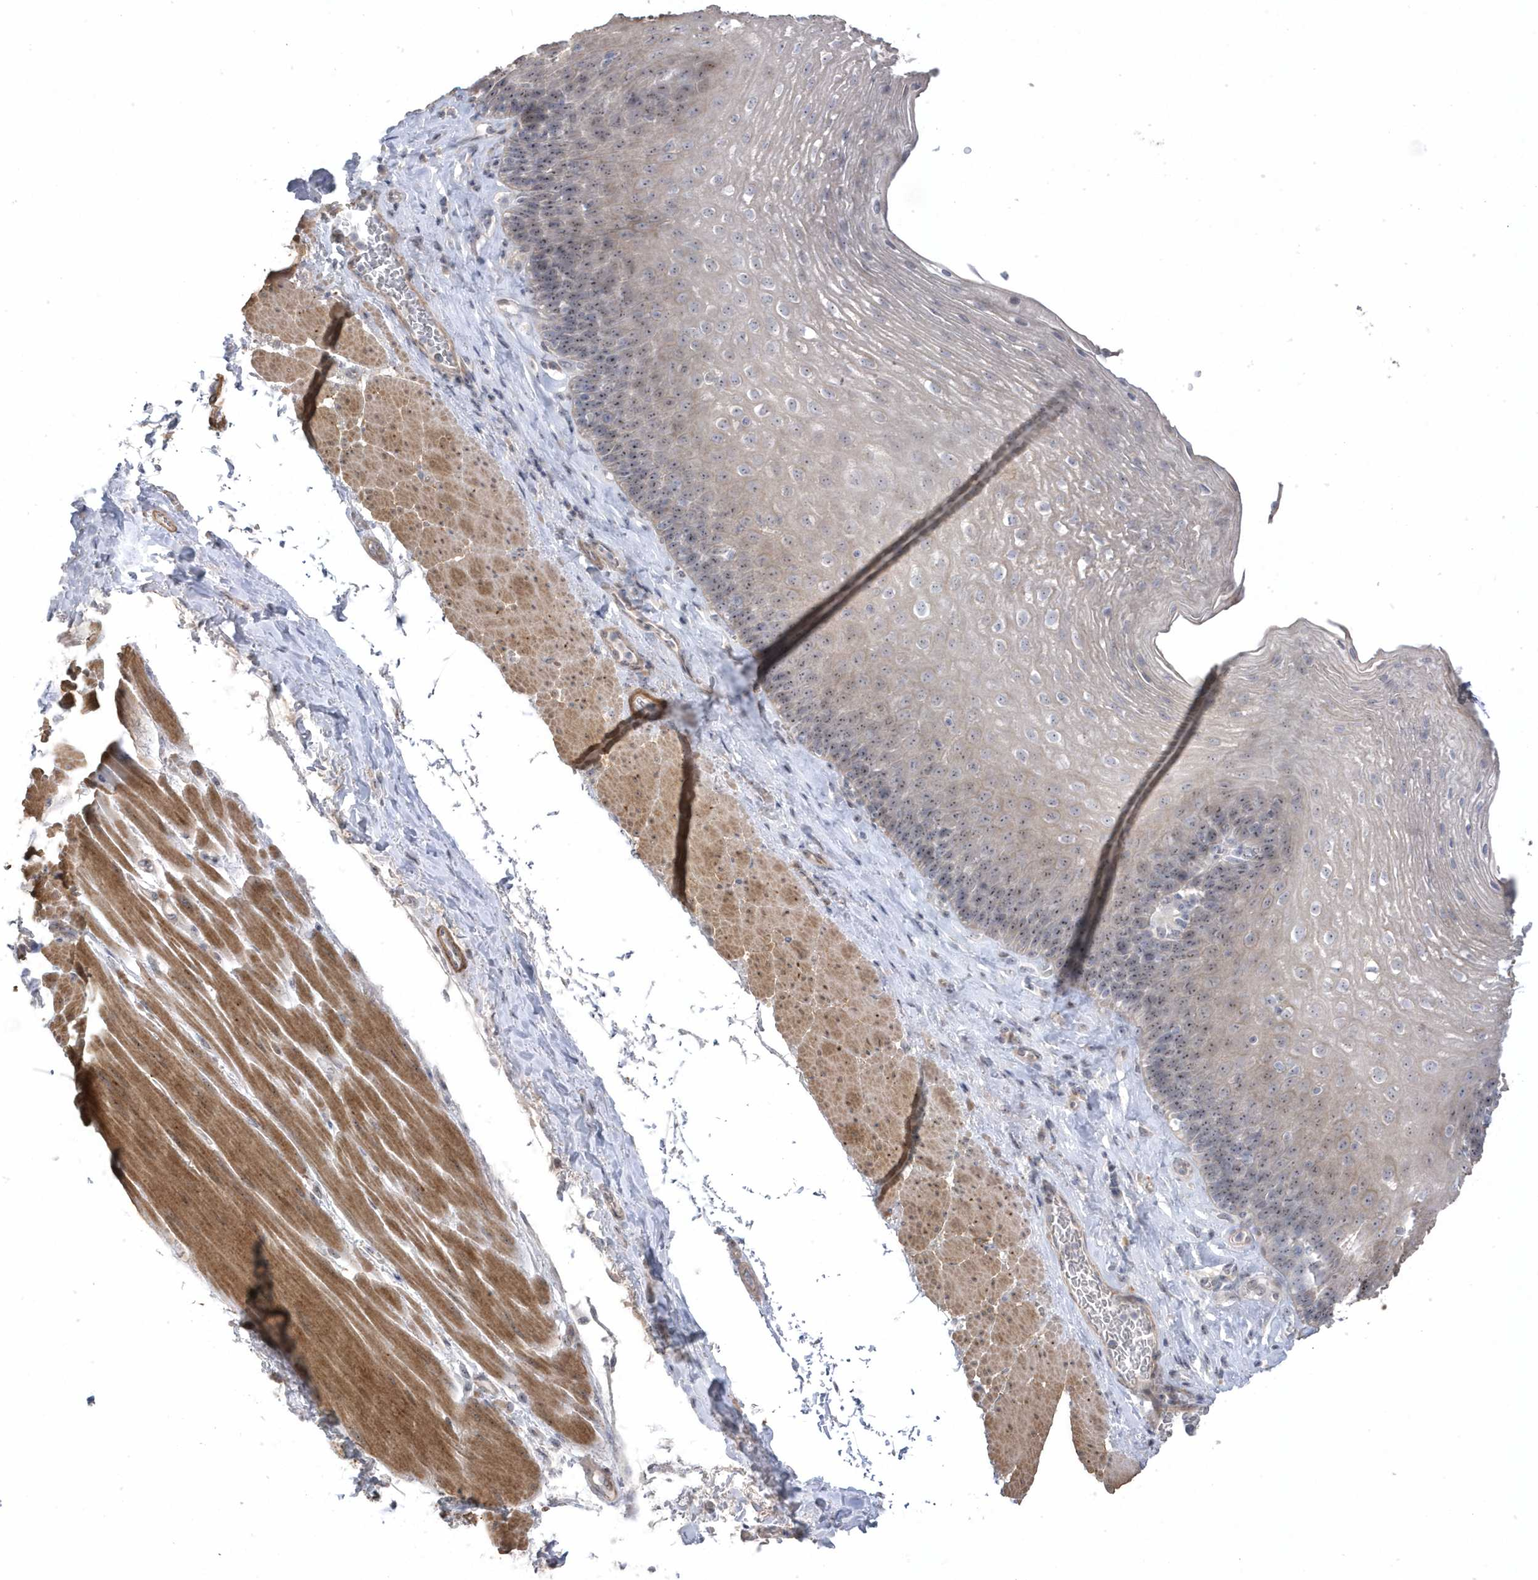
{"staining": {"intensity": "weak", "quantity": "<25%", "location": "cytoplasmic/membranous"}, "tissue": "esophagus", "cell_type": "Squamous epithelial cells", "image_type": "normal", "snomed": [{"axis": "morphology", "description": "Normal tissue, NOS"}, {"axis": "topography", "description": "Esophagus"}], "caption": "This micrograph is of normal esophagus stained with IHC to label a protein in brown with the nuclei are counter-stained blue. There is no positivity in squamous epithelial cells.", "gene": "GTPBP6", "patient": {"sex": "female", "age": 66}}